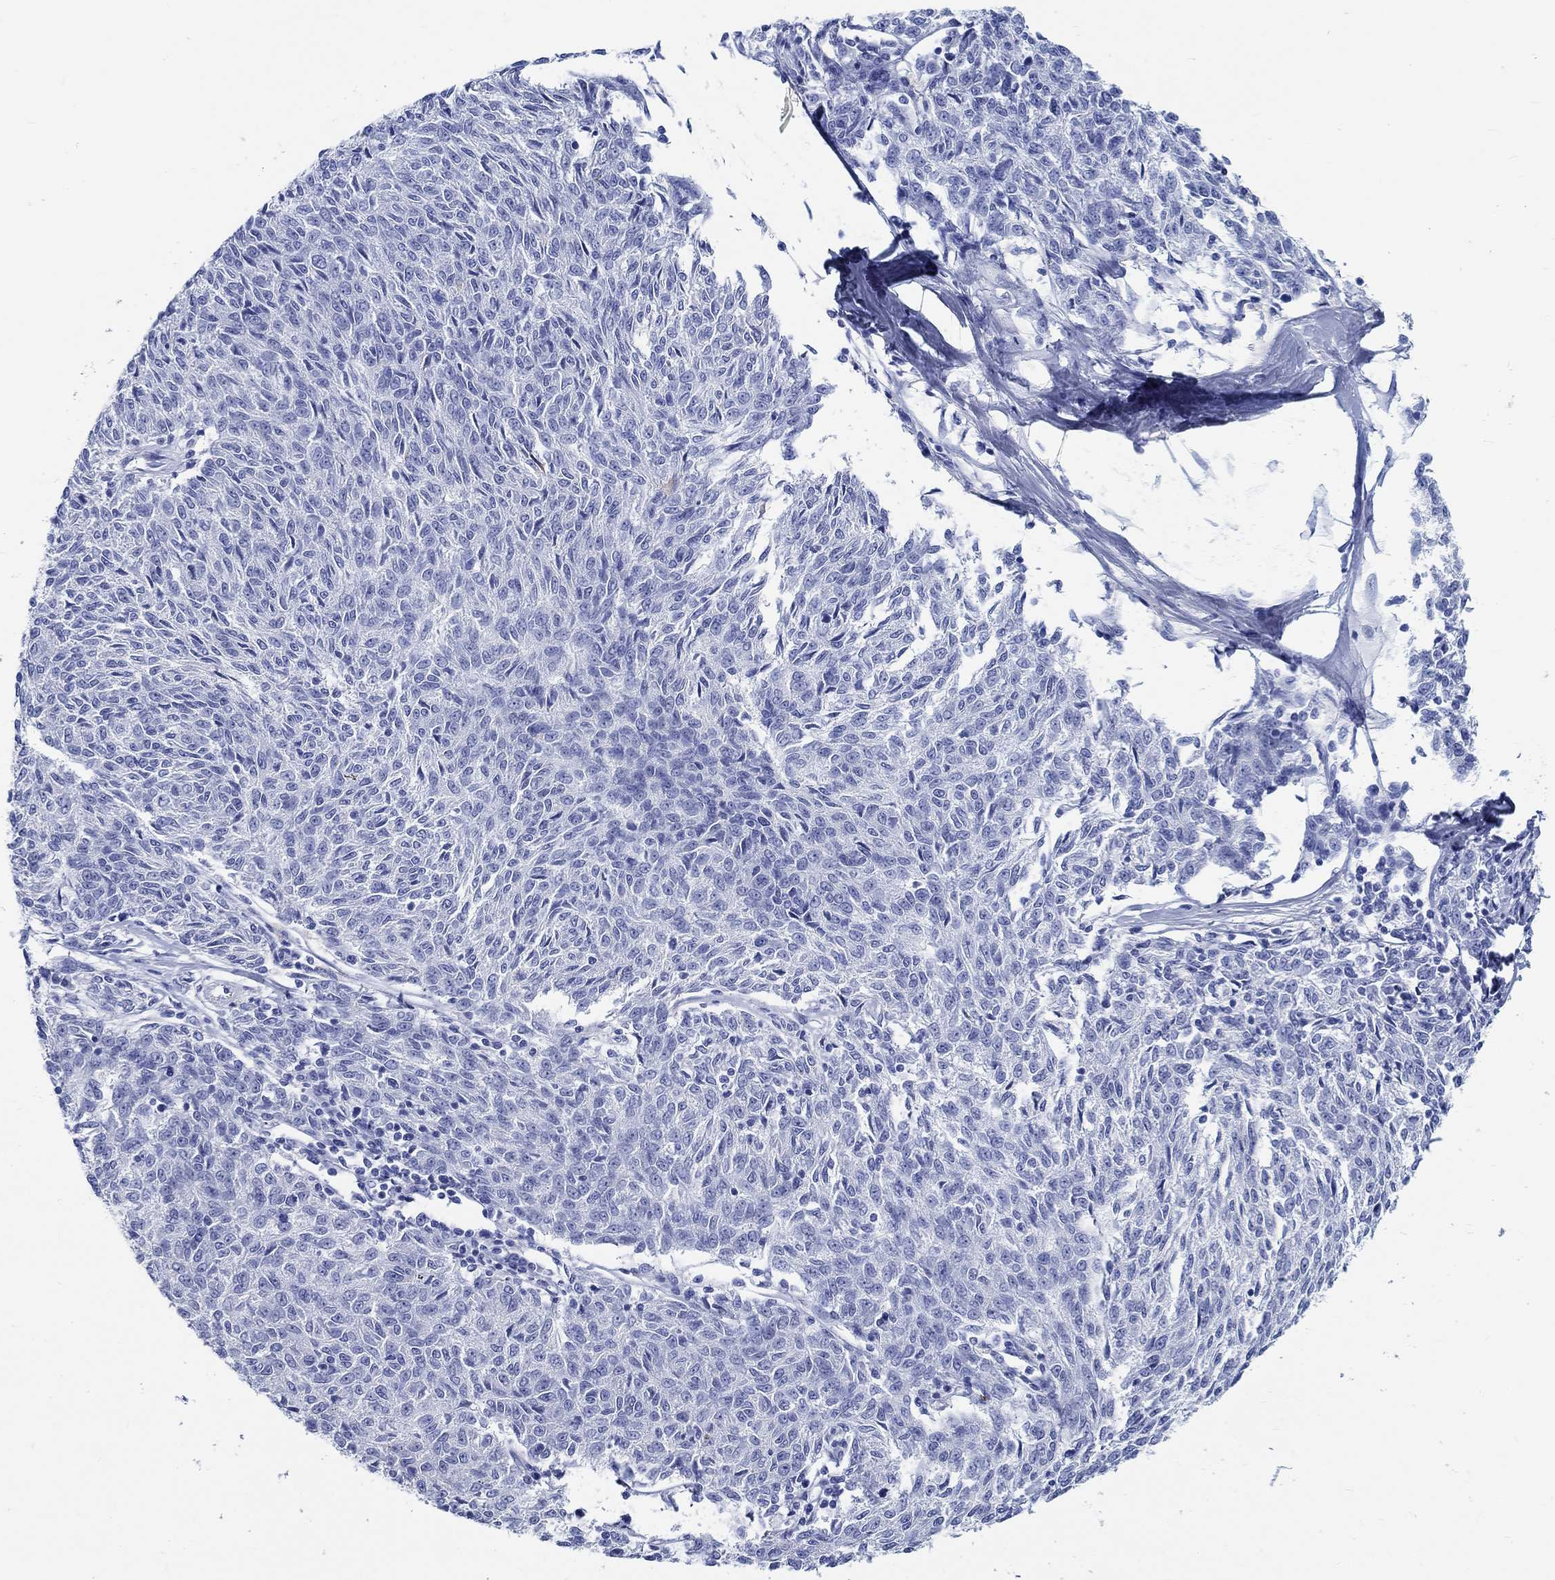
{"staining": {"intensity": "negative", "quantity": "none", "location": "none"}, "tissue": "melanoma", "cell_type": "Tumor cells", "image_type": "cancer", "snomed": [{"axis": "morphology", "description": "Malignant melanoma, NOS"}, {"axis": "topography", "description": "Skin"}], "caption": "Immunohistochemistry micrograph of neoplastic tissue: melanoma stained with DAB (3,3'-diaminobenzidine) reveals no significant protein expression in tumor cells. (Brightfield microscopy of DAB immunohistochemistry (IHC) at high magnification).", "gene": "RD3L", "patient": {"sex": "female", "age": 72}}